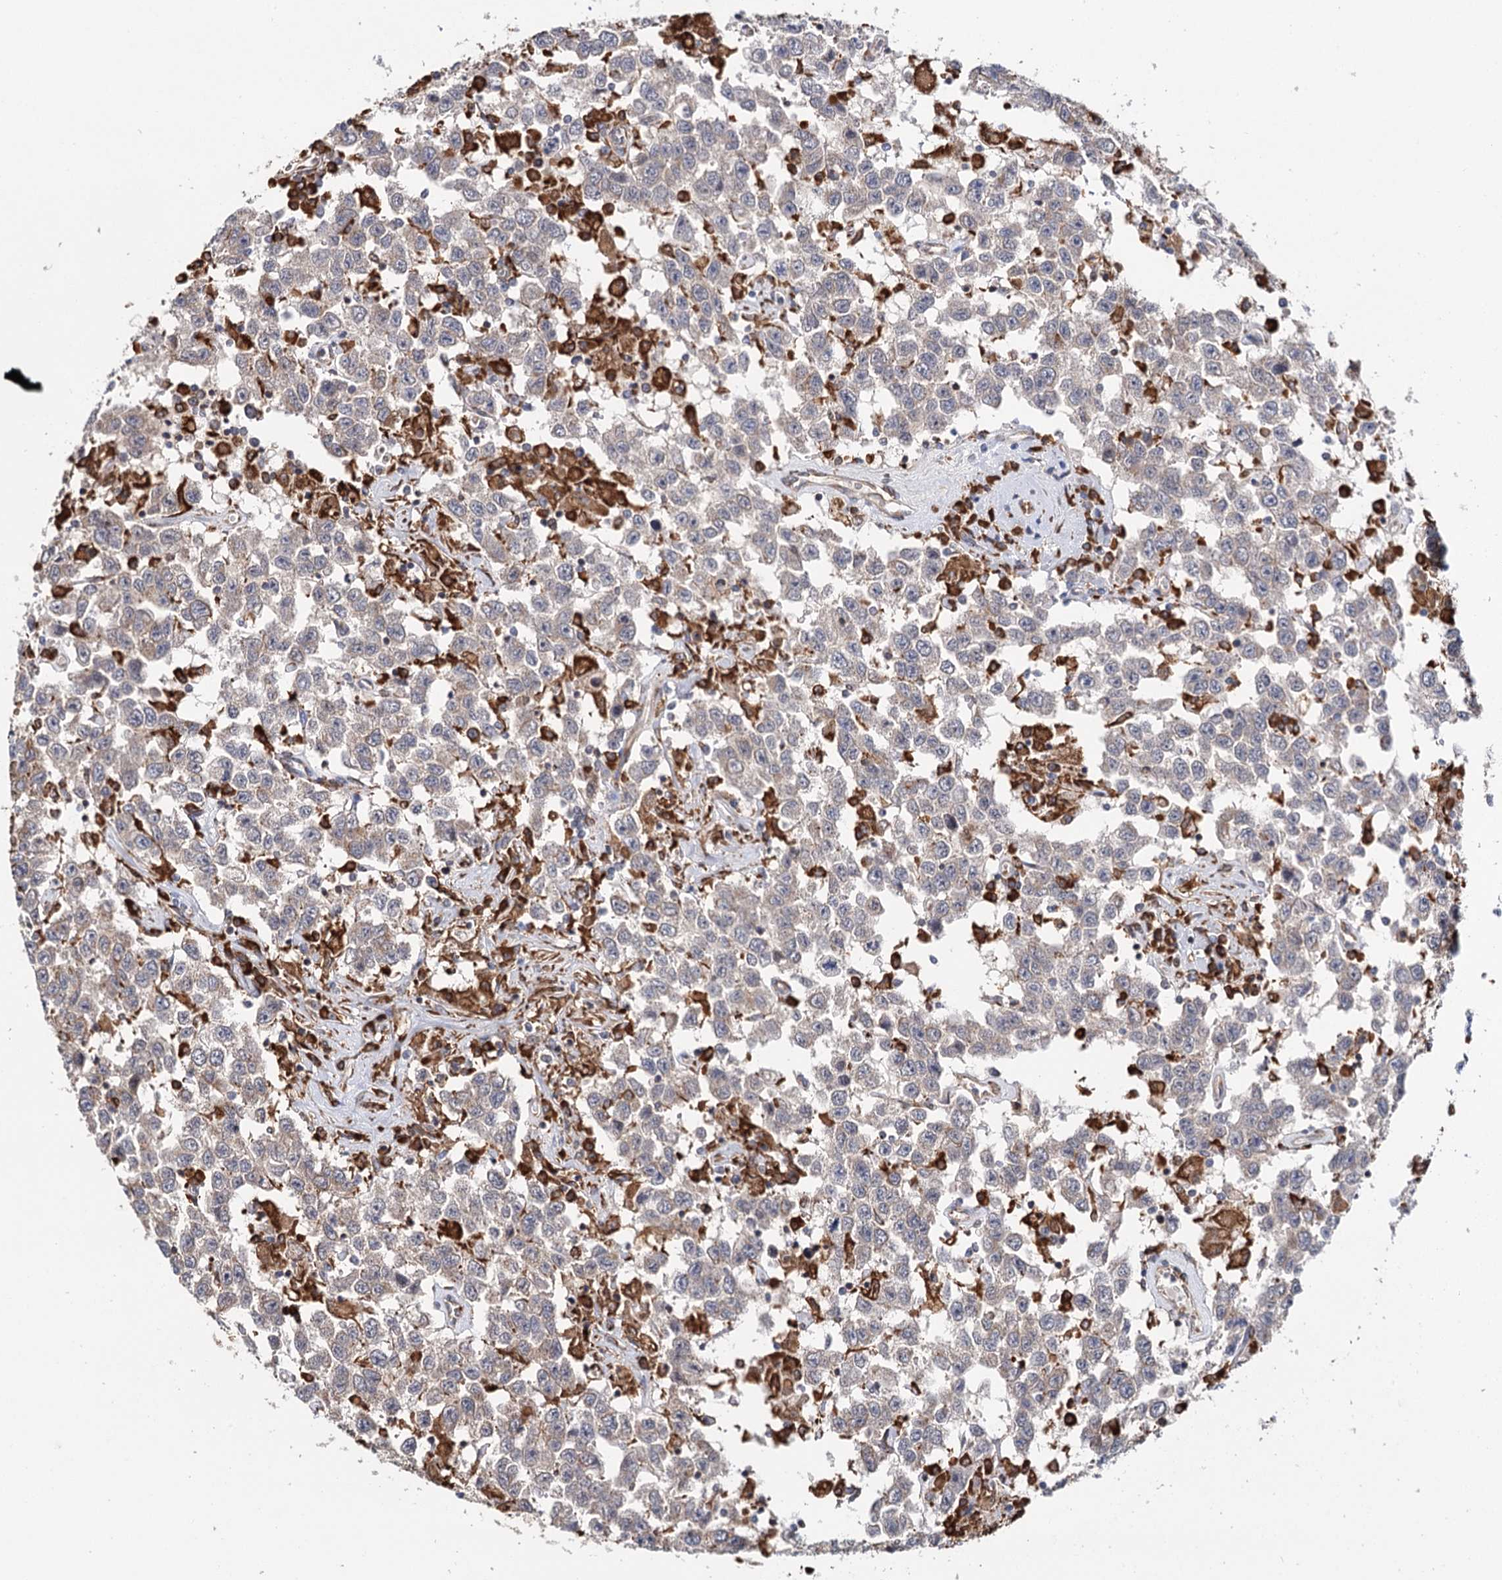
{"staining": {"intensity": "negative", "quantity": "none", "location": "none"}, "tissue": "testis cancer", "cell_type": "Tumor cells", "image_type": "cancer", "snomed": [{"axis": "morphology", "description": "Seminoma, NOS"}, {"axis": "topography", "description": "Testis"}], "caption": "IHC of human testis cancer (seminoma) shows no expression in tumor cells.", "gene": "VEGFA", "patient": {"sex": "male", "age": 41}}